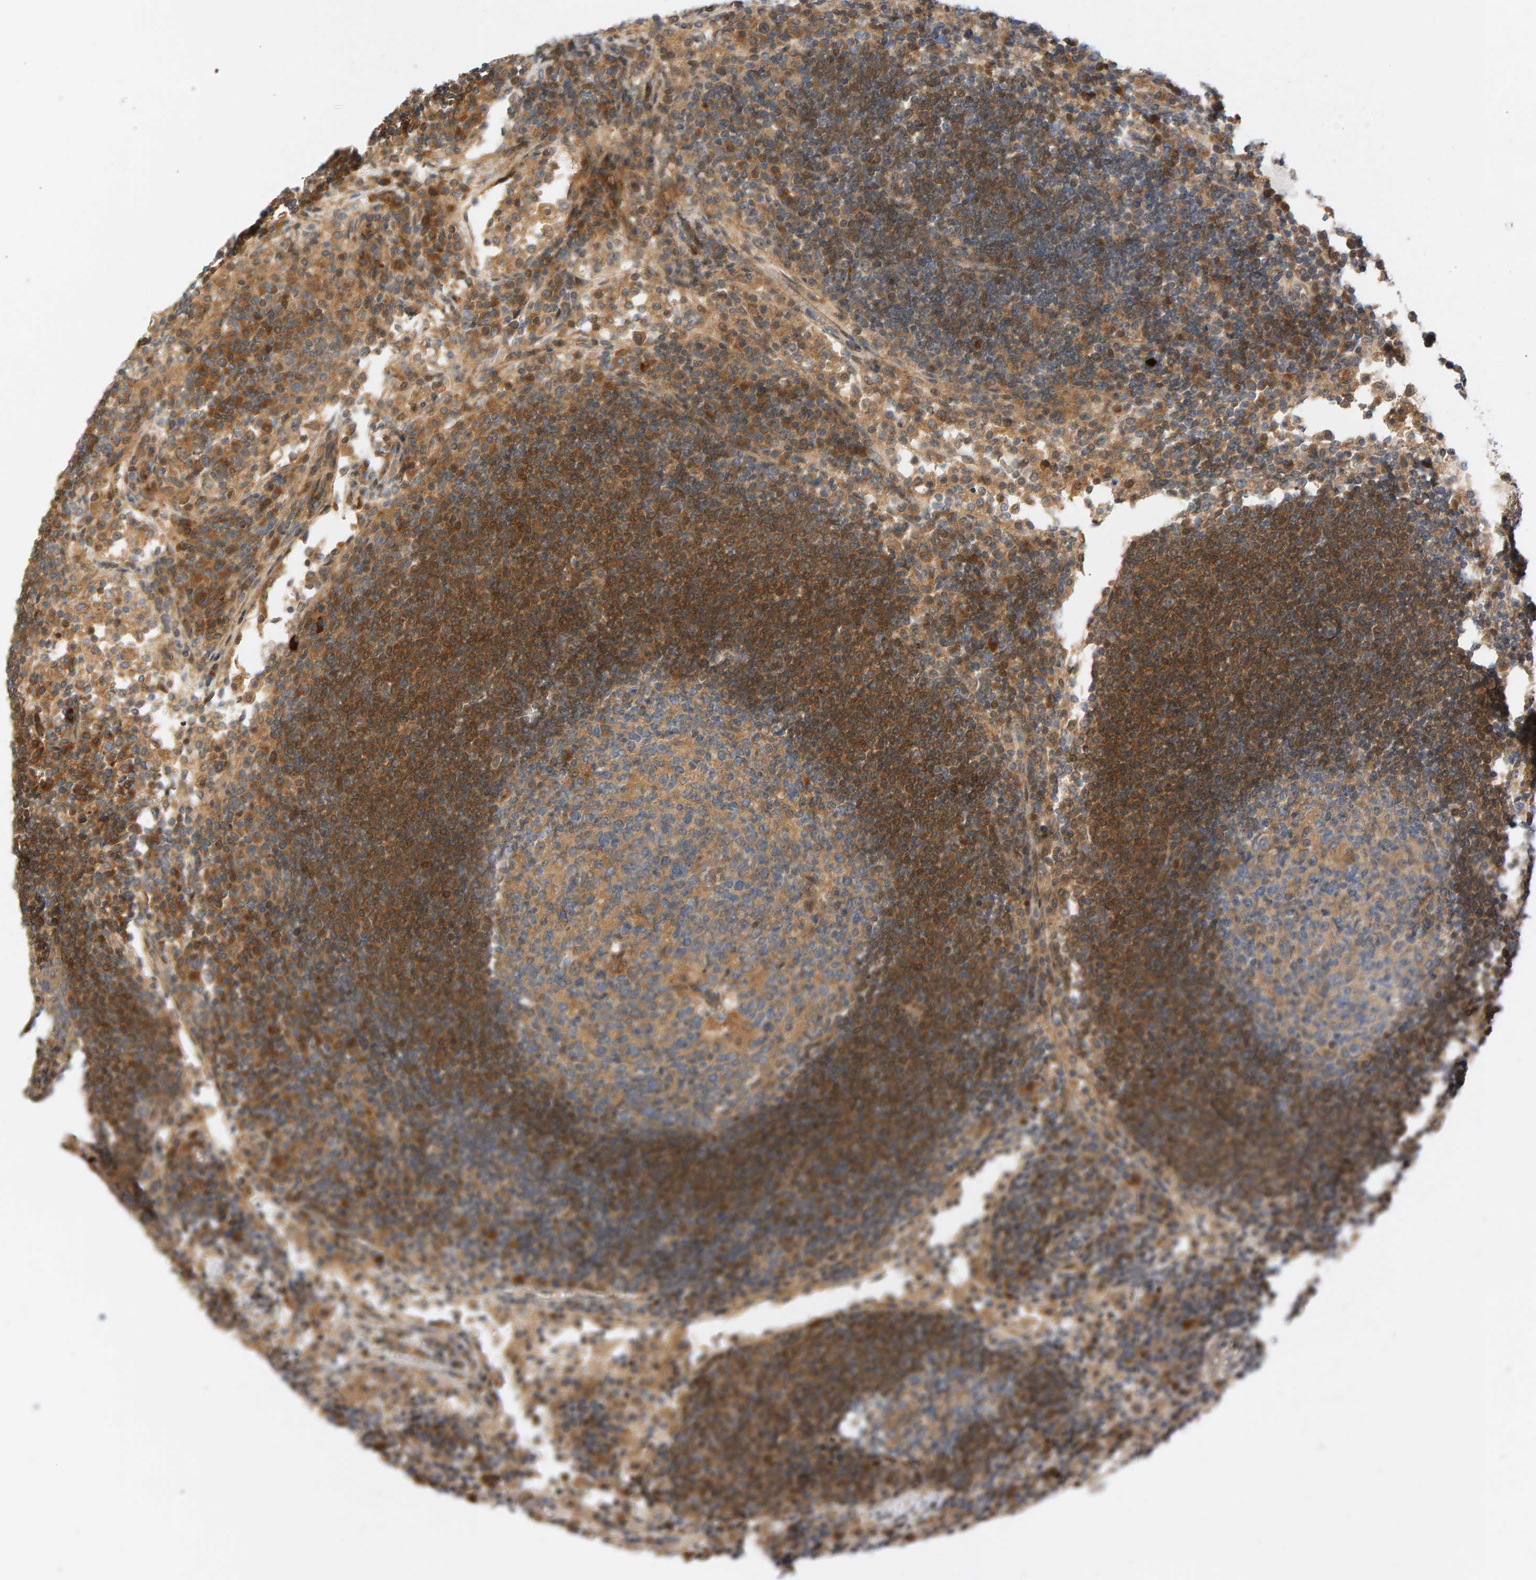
{"staining": {"intensity": "moderate", "quantity": "25%-75%", "location": "cytoplasmic/membranous"}, "tissue": "lymph node", "cell_type": "Germinal center cells", "image_type": "normal", "snomed": [{"axis": "morphology", "description": "Normal tissue, NOS"}, {"axis": "topography", "description": "Lymph node"}], "caption": "High-power microscopy captured an IHC photomicrograph of benign lymph node, revealing moderate cytoplasmic/membranous staining in about 25%-75% of germinal center cells.", "gene": "BAHCC1", "patient": {"sex": "female", "age": 53}}